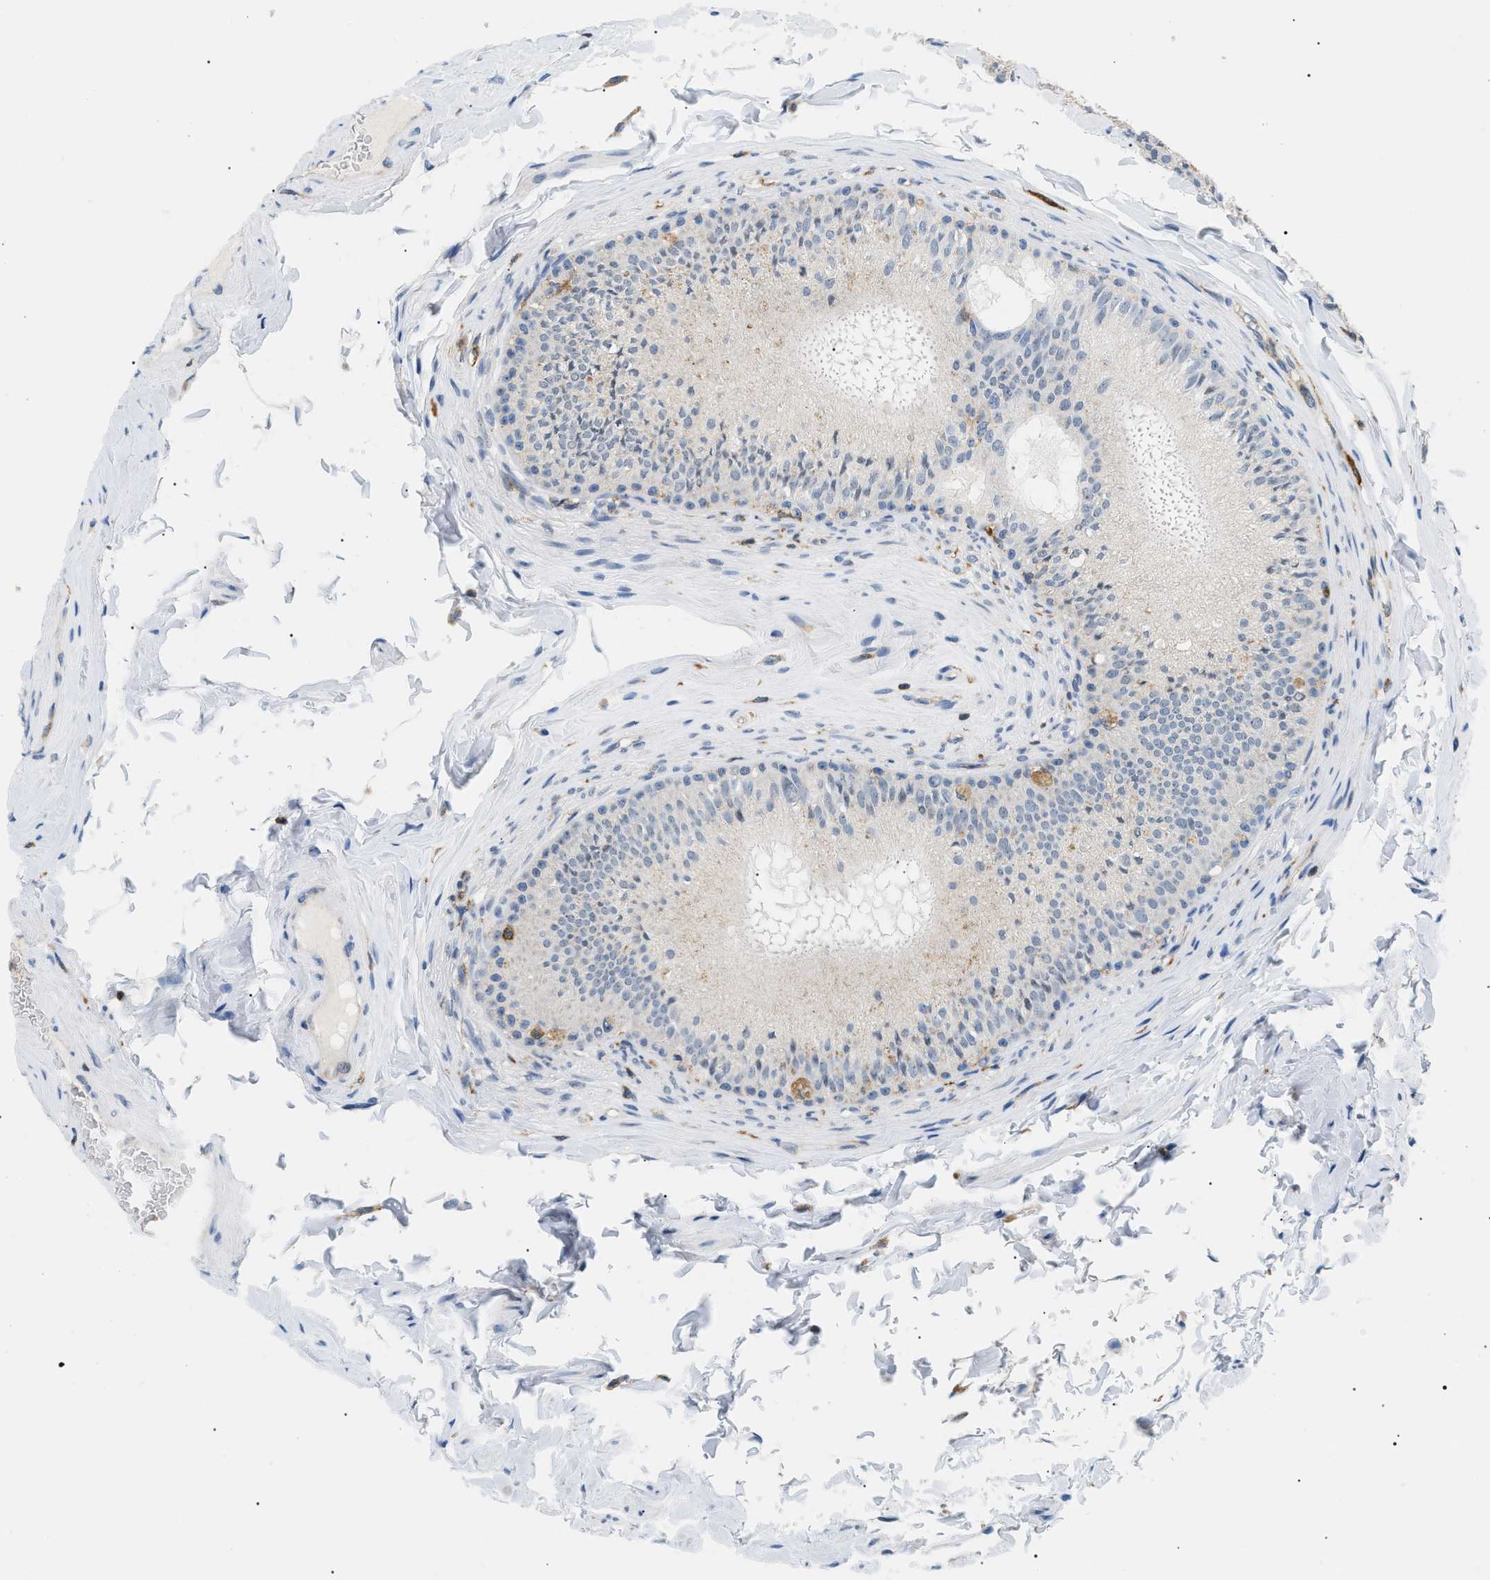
{"staining": {"intensity": "weak", "quantity": "<25%", "location": "cytoplasmic/membranous"}, "tissue": "epididymis", "cell_type": "Glandular cells", "image_type": "normal", "snomed": [{"axis": "morphology", "description": "Normal tissue, NOS"}, {"axis": "topography", "description": "Testis"}, {"axis": "topography", "description": "Epididymis"}], "caption": "DAB (3,3'-diaminobenzidine) immunohistochemical staining of benign epididymis demonstrates no significant expression in glandular cells.", "gene": "INPP5D", "patient": {"sex": "male", "age": 36}}